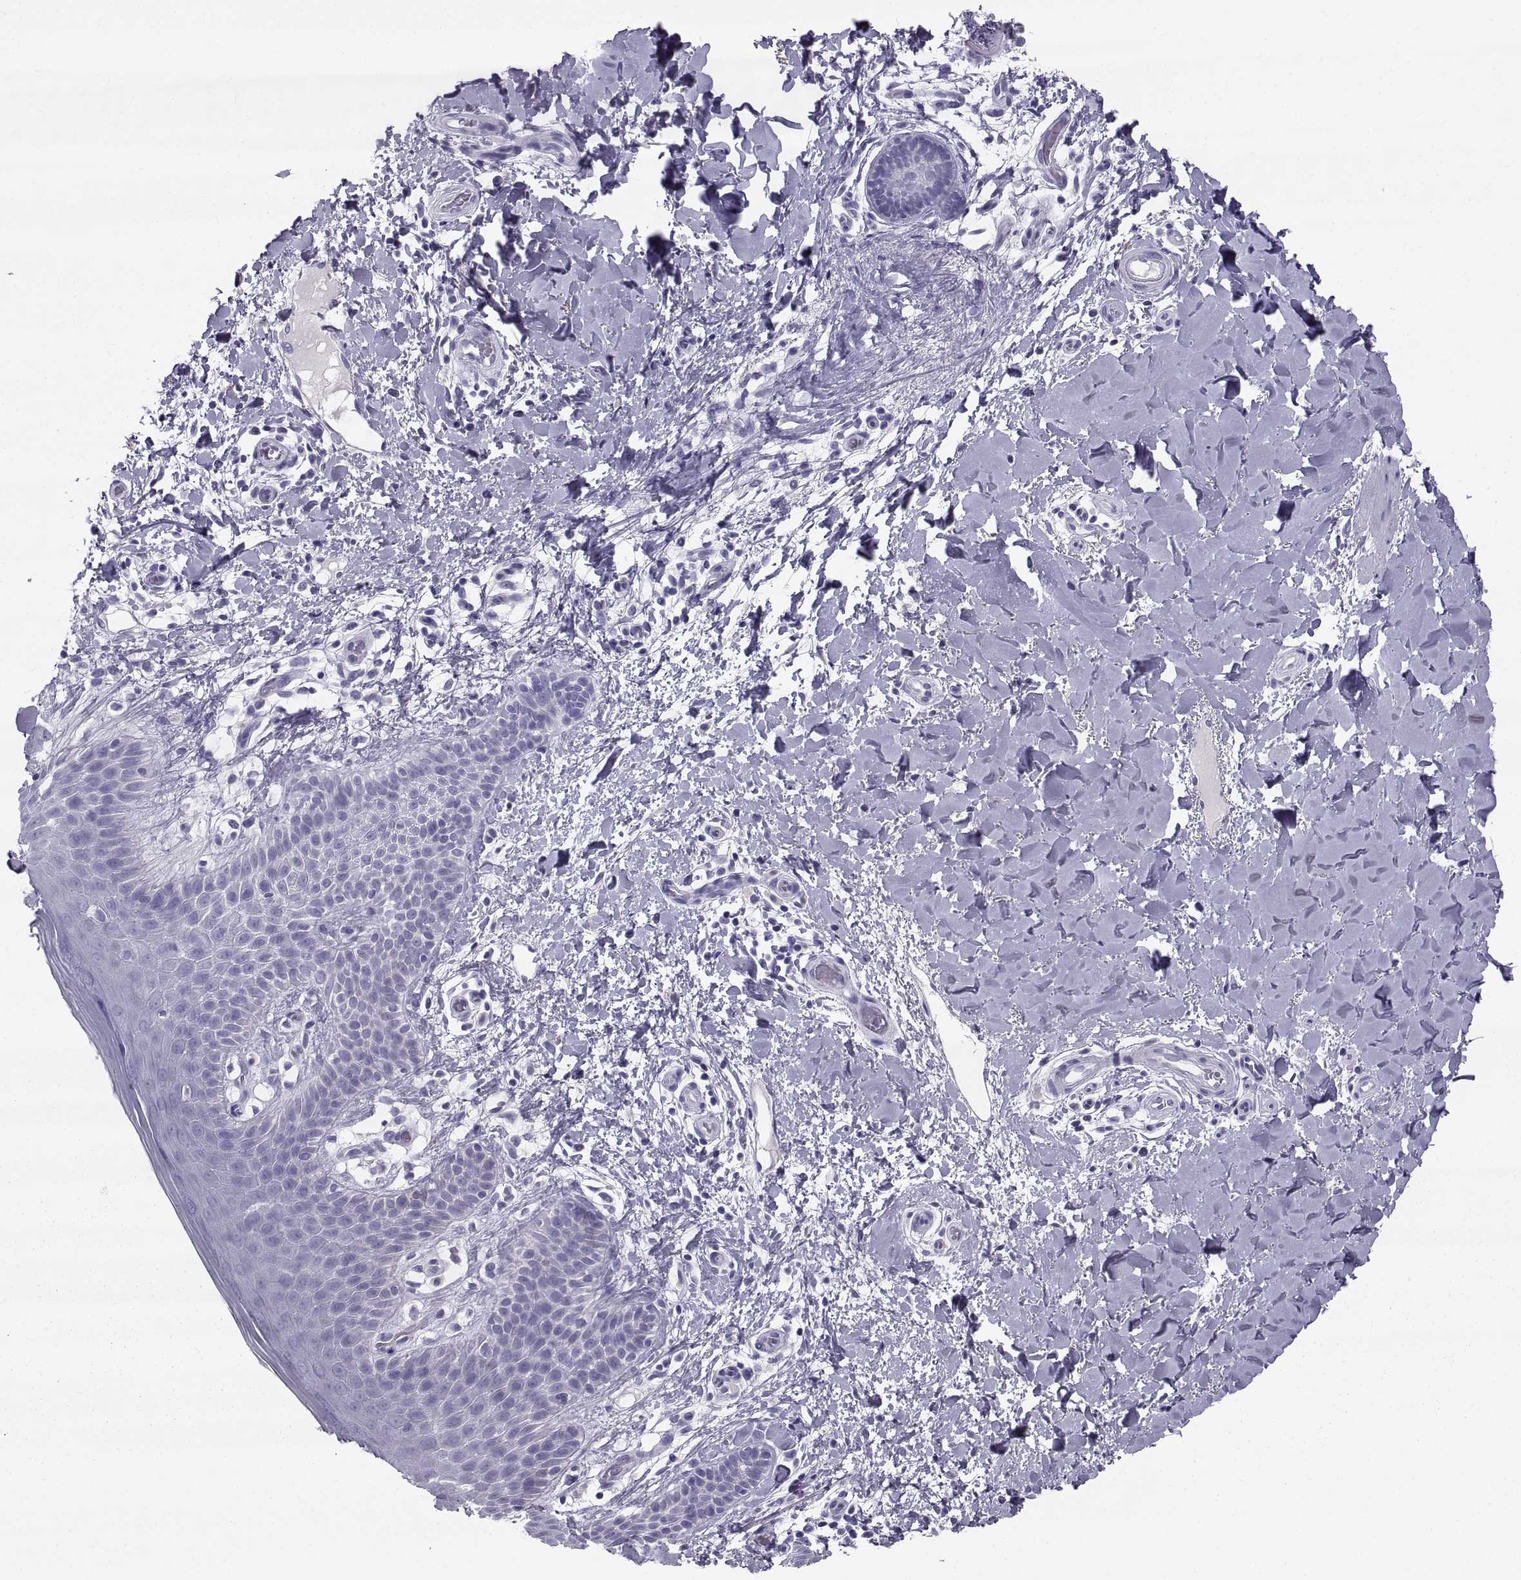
{"staining": {"intensity": "negative", "quantity": "none", "location": "none"}, "tissue": "skin", "cell_type": "Epidermal cells", "image_type": "normal", "snomed": [{"axis": "morphology", "description": "Normal tissue, NOS"}, {"axis": "topography", "description": "Anal"}], "caption": "IHC photomicrograph of benign skin stained for a protein (brown), which displays no staining in epidermal cells.", "gene": "PCSK1N", "patient": {"sex": "male", "age": 36}}